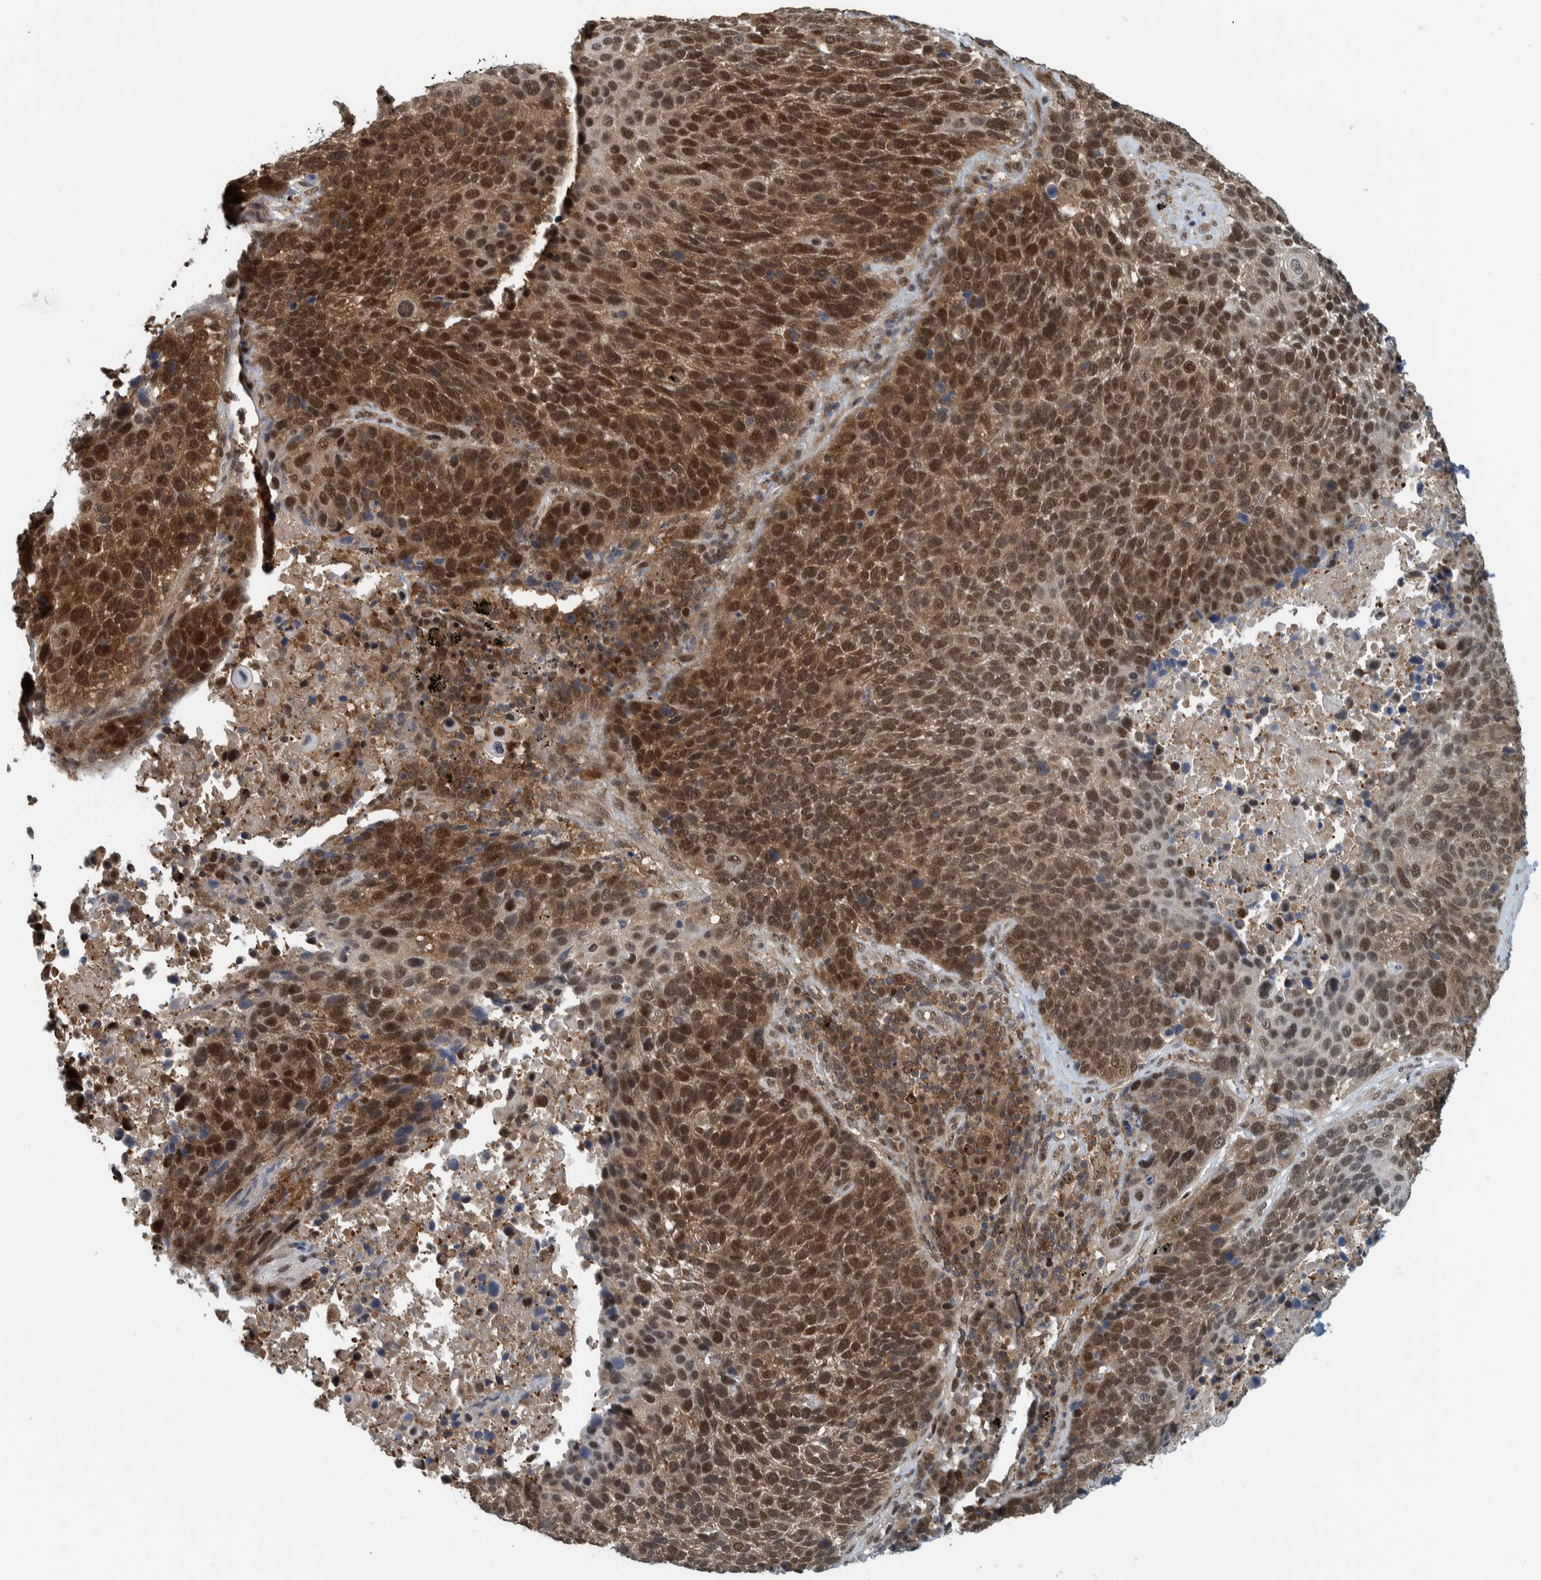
{"staining": {"intensity": "strong", "quantity": ">75%", "location": "nuclear"}, "tissue": "lung cancer", "cell_type": "Tumor cells", "image_type": "cancer", "snomed": [{"axis": "morphology", "description": "Squamous cell carcinoma, NOS"}, {"axis": "topography", "description": "Lung"}], "caption": "Immunohistochemistry micrograph of lung squamous cell carcinoma stained for a protein (brown), which shows high levels of strong nuclear expression in approximately >75% of tumor cells.", "gene": "COPS3", "patient": {"sex": "male", "age": 66}}